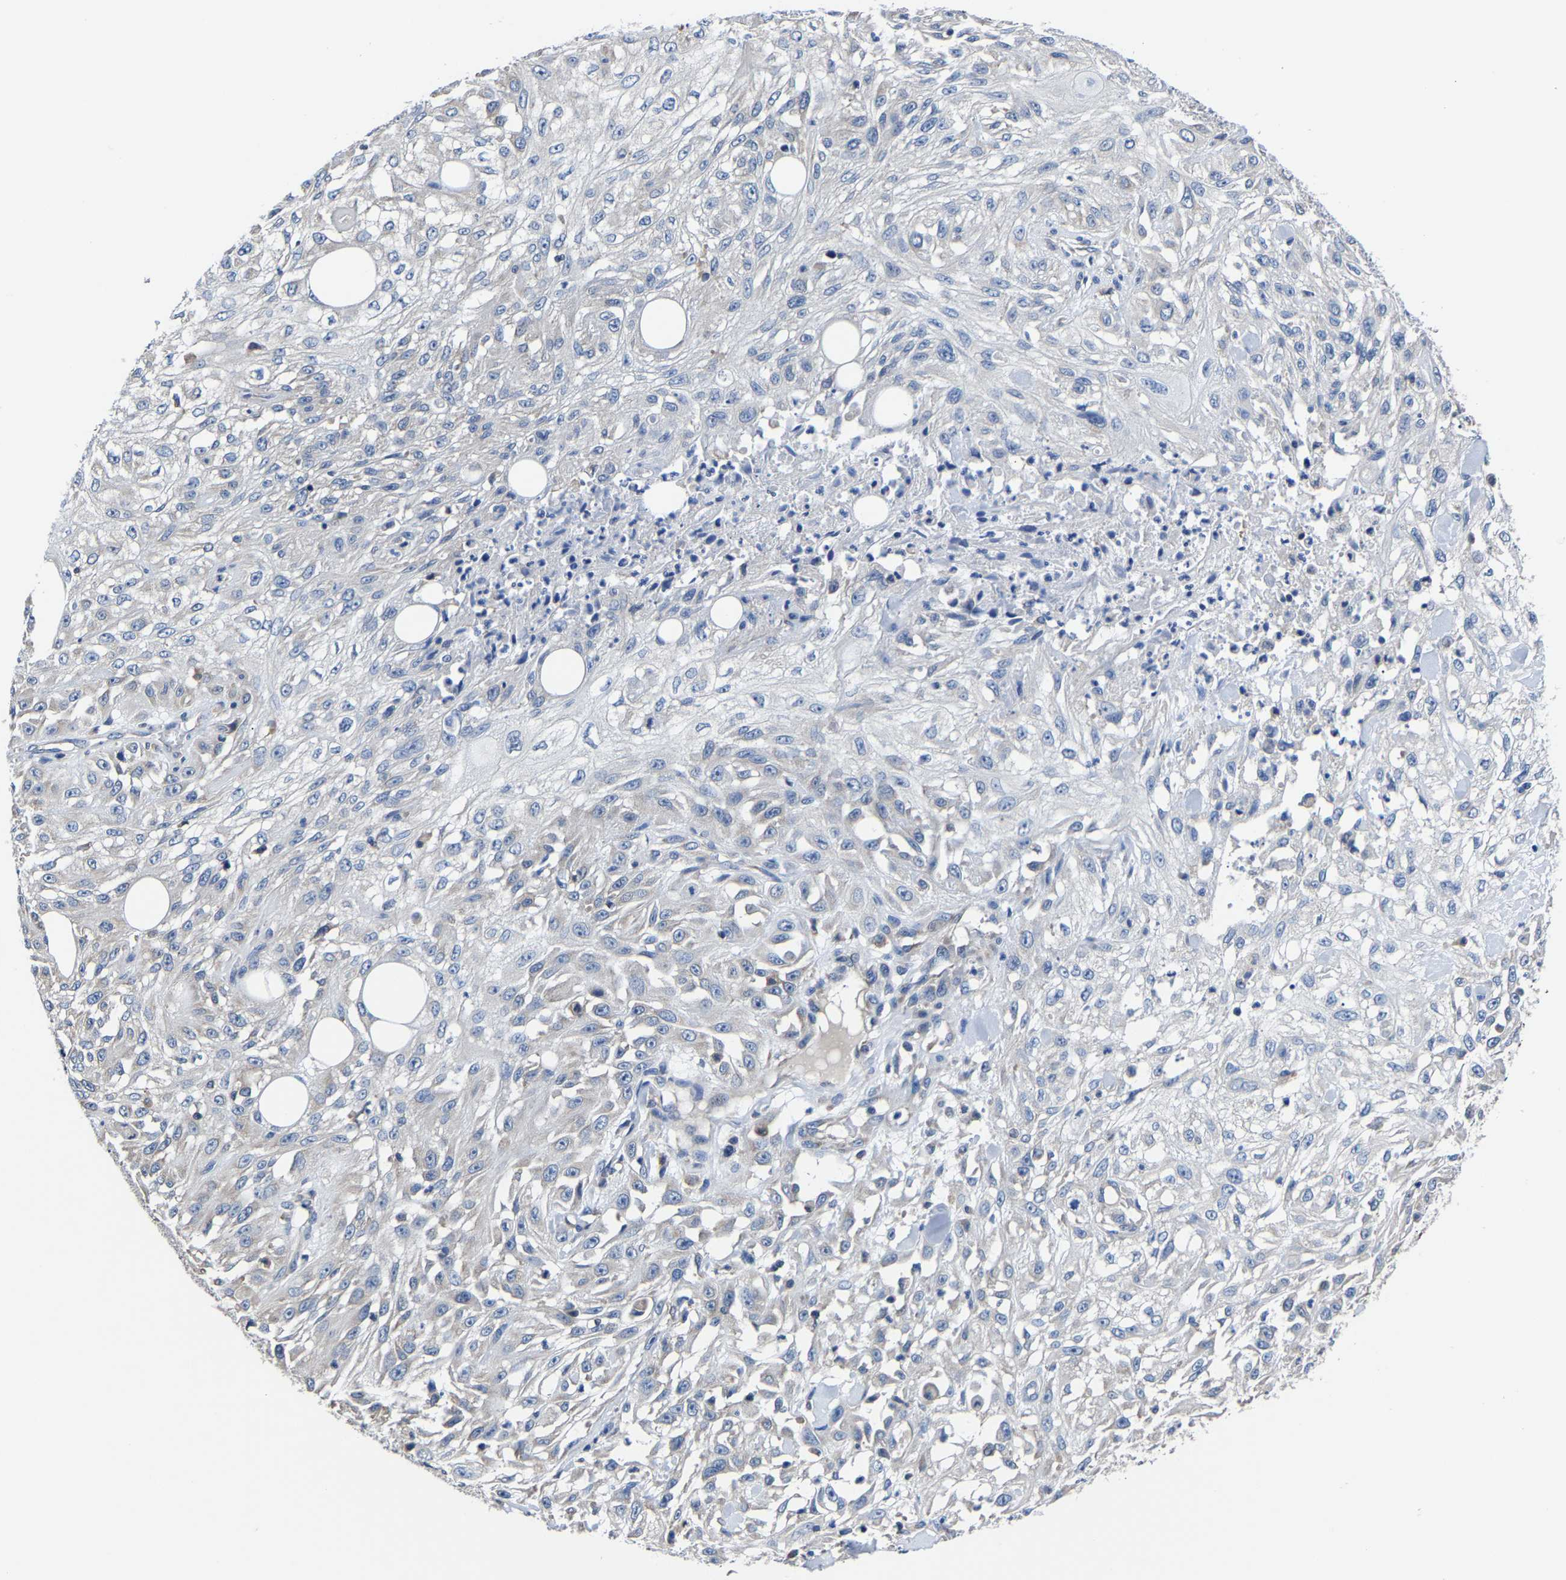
{"staining": {"intensity": "negative", "quantity": "none", "location": "none"}, "tissue": "skin cancer", "cell_type": "Tumor cells", "image_type": "cancer", "snomed": [{"axis": "morphology", "description": "Squamous cell carcinoma, NOS"}, {"axis": "morphology", "description": "Squamous cell carcinoma, metastatic, NOS"}, {"axis": "topography", "description": "Skin"}, {"axis": "topography", "description": "Lymph node"}], "caption": "A high-resolution histopathology image shows IHC staining of skin cancer (metastatic squamous cell carcinoma), which reveals no significant expression in tumor cells.", "gene": "SRPK2", "patient": {"sex": "male", "age": 75}}